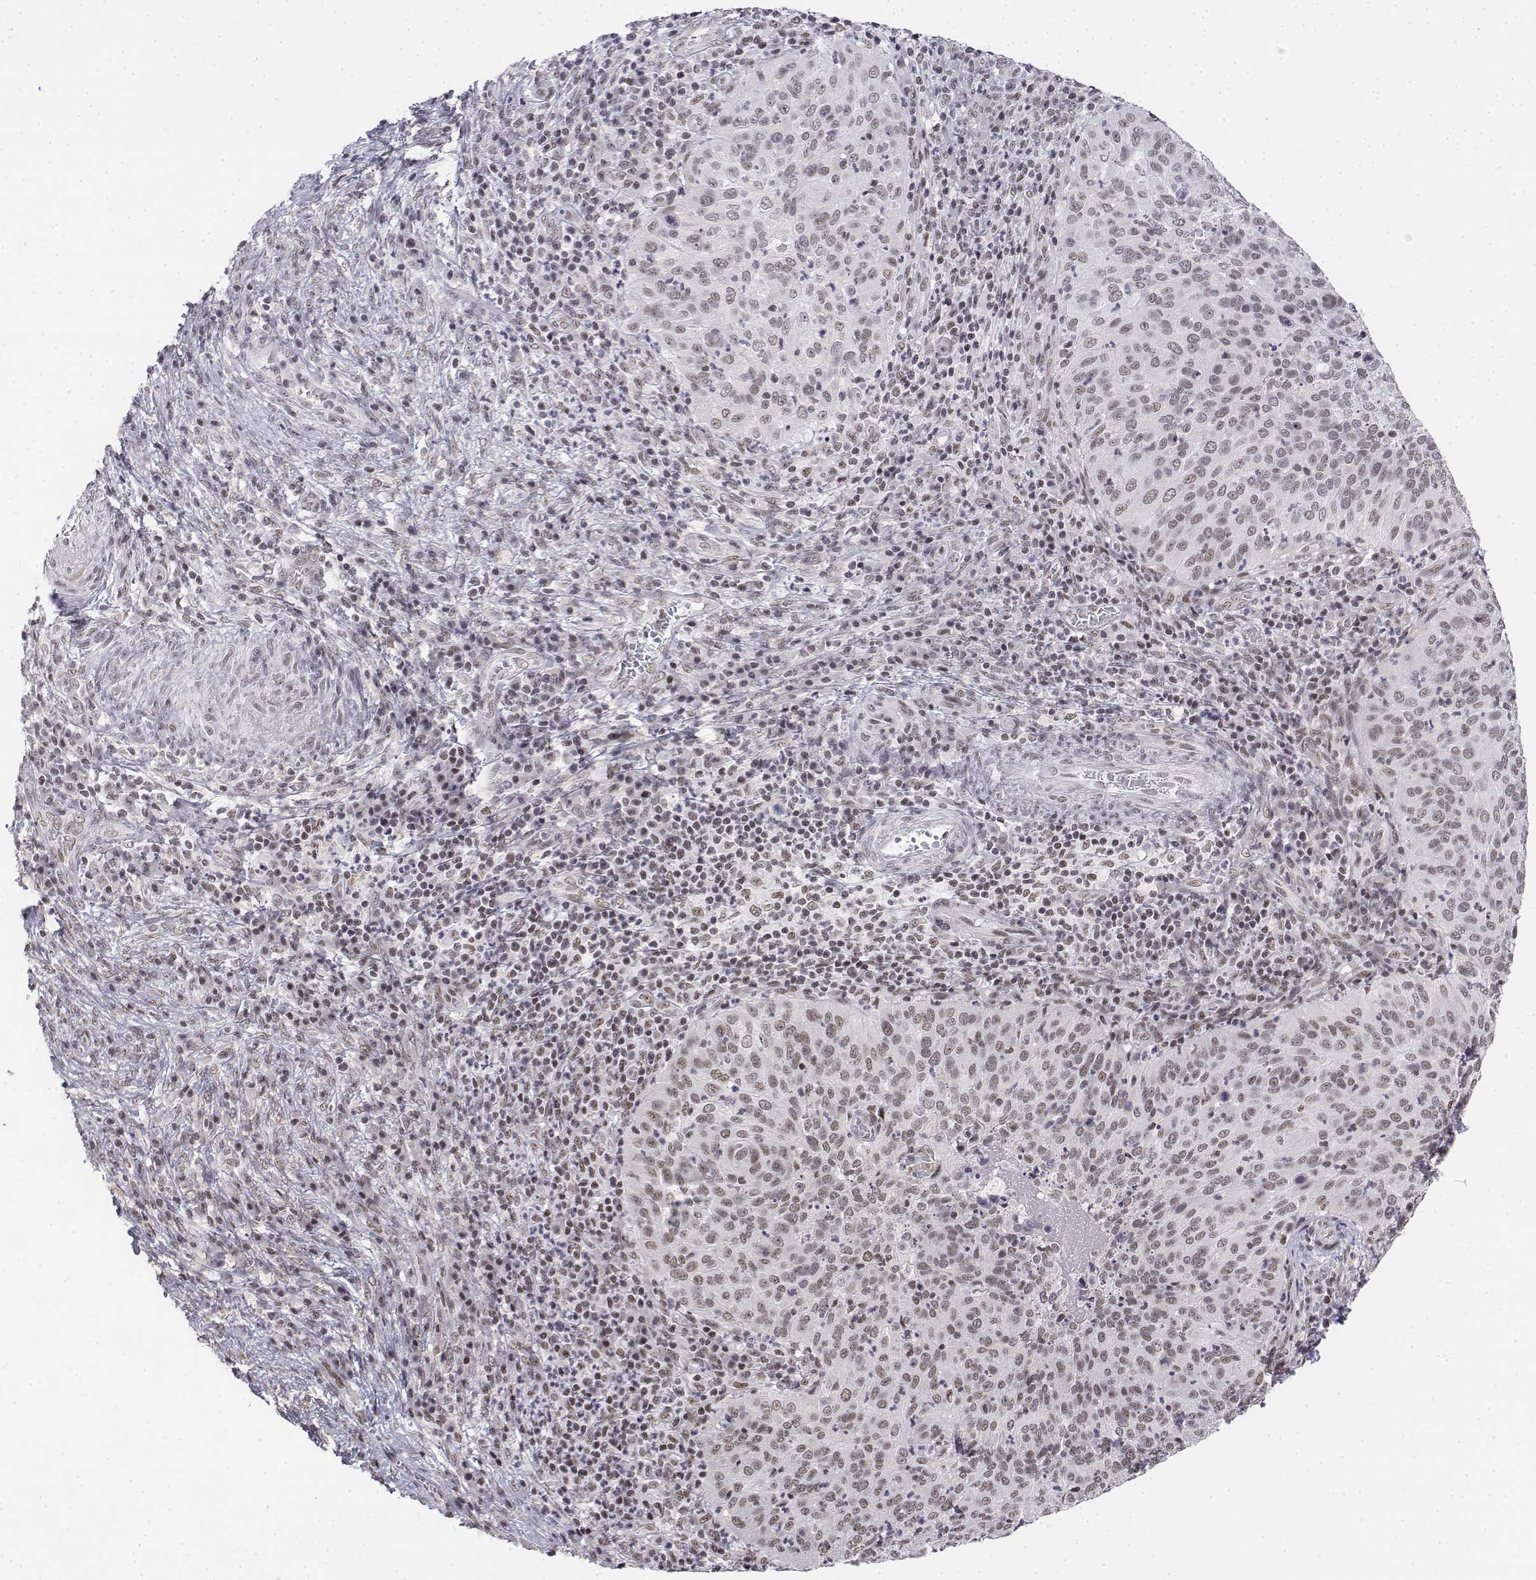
{"staining": {"intensity": "weak", "quantity": ">75%", "location": "nuclear"}, "tissue": "cervical cancer", "cell_type": "Tumor cells", "image_type": "cancer", "snomed": [{"axis": "morphology", "description": "Squamous cell carcinoma, NOS"}, {"axis": "topography", "description": "Cervix"}], "caption": "A micrograph showing weak nuclear staining in about >75% of tumor cells in cervical cancer (squamous cell carcinoma), as visualized by brown immunohistochemical staining.", "gene": "SETD1A", "patient": {"sex": "female", "age": 39}}